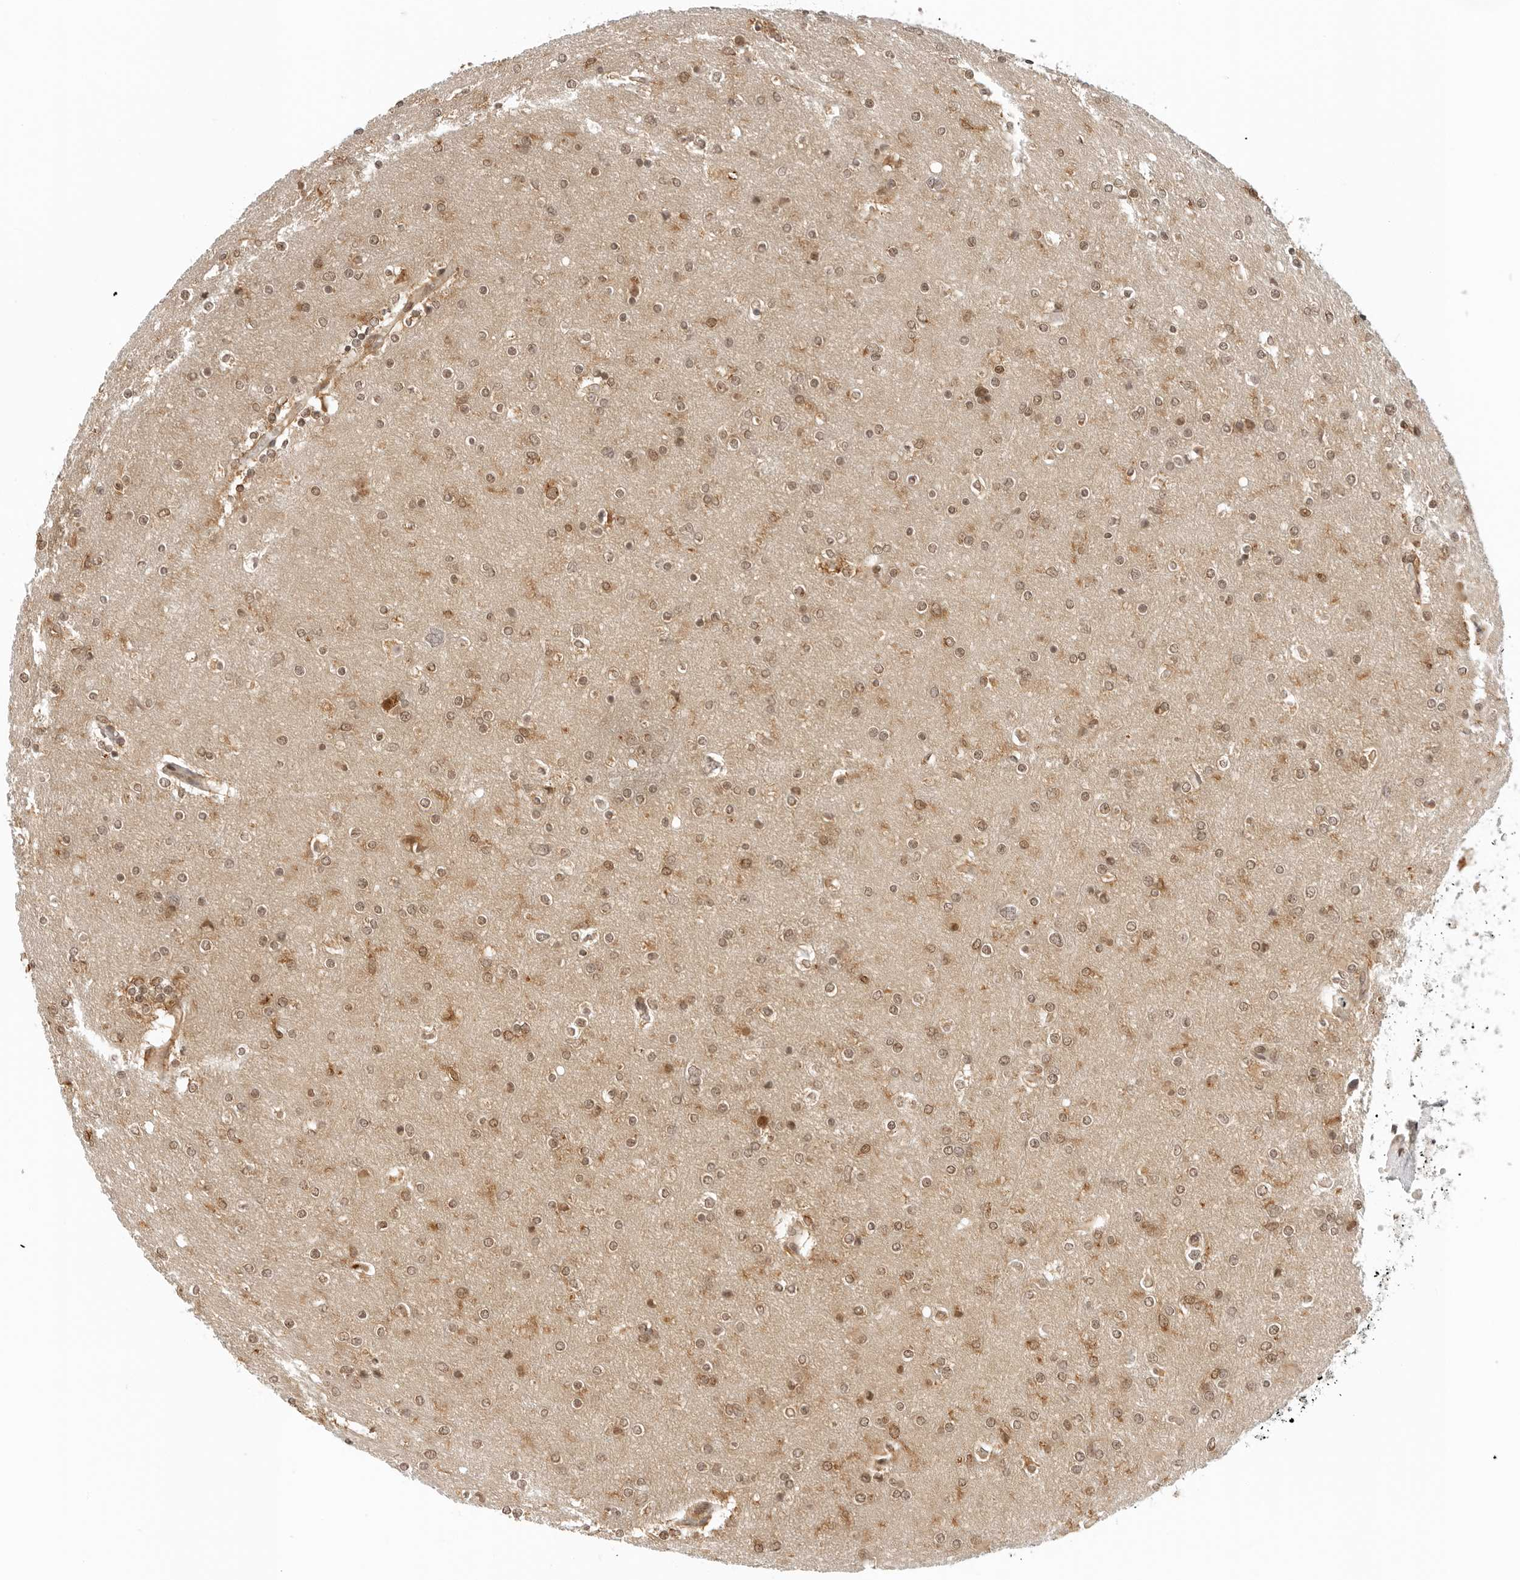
{"staining": {"intensity": "moderate", "quantity": ">75%", "location": "nuclear"}, "tissue": "glioma", "cell_type": "Tumor cells", "image_type": "cancer", "snomed": [{"axis": "morphology", "description": "Glioma, malignant, High grade"}, {"axis": "topography", "description": "Cerebral cortex"}], "caption": "A histopathology image of malignant high-grade glioma stained for a protein exhibits moderate nuclear brown staining in tumor cells. (IHC, brightfield microscopy, high magnification).", "gene": "RC3H1", "patient": {"sex": "female", "age": 36}}